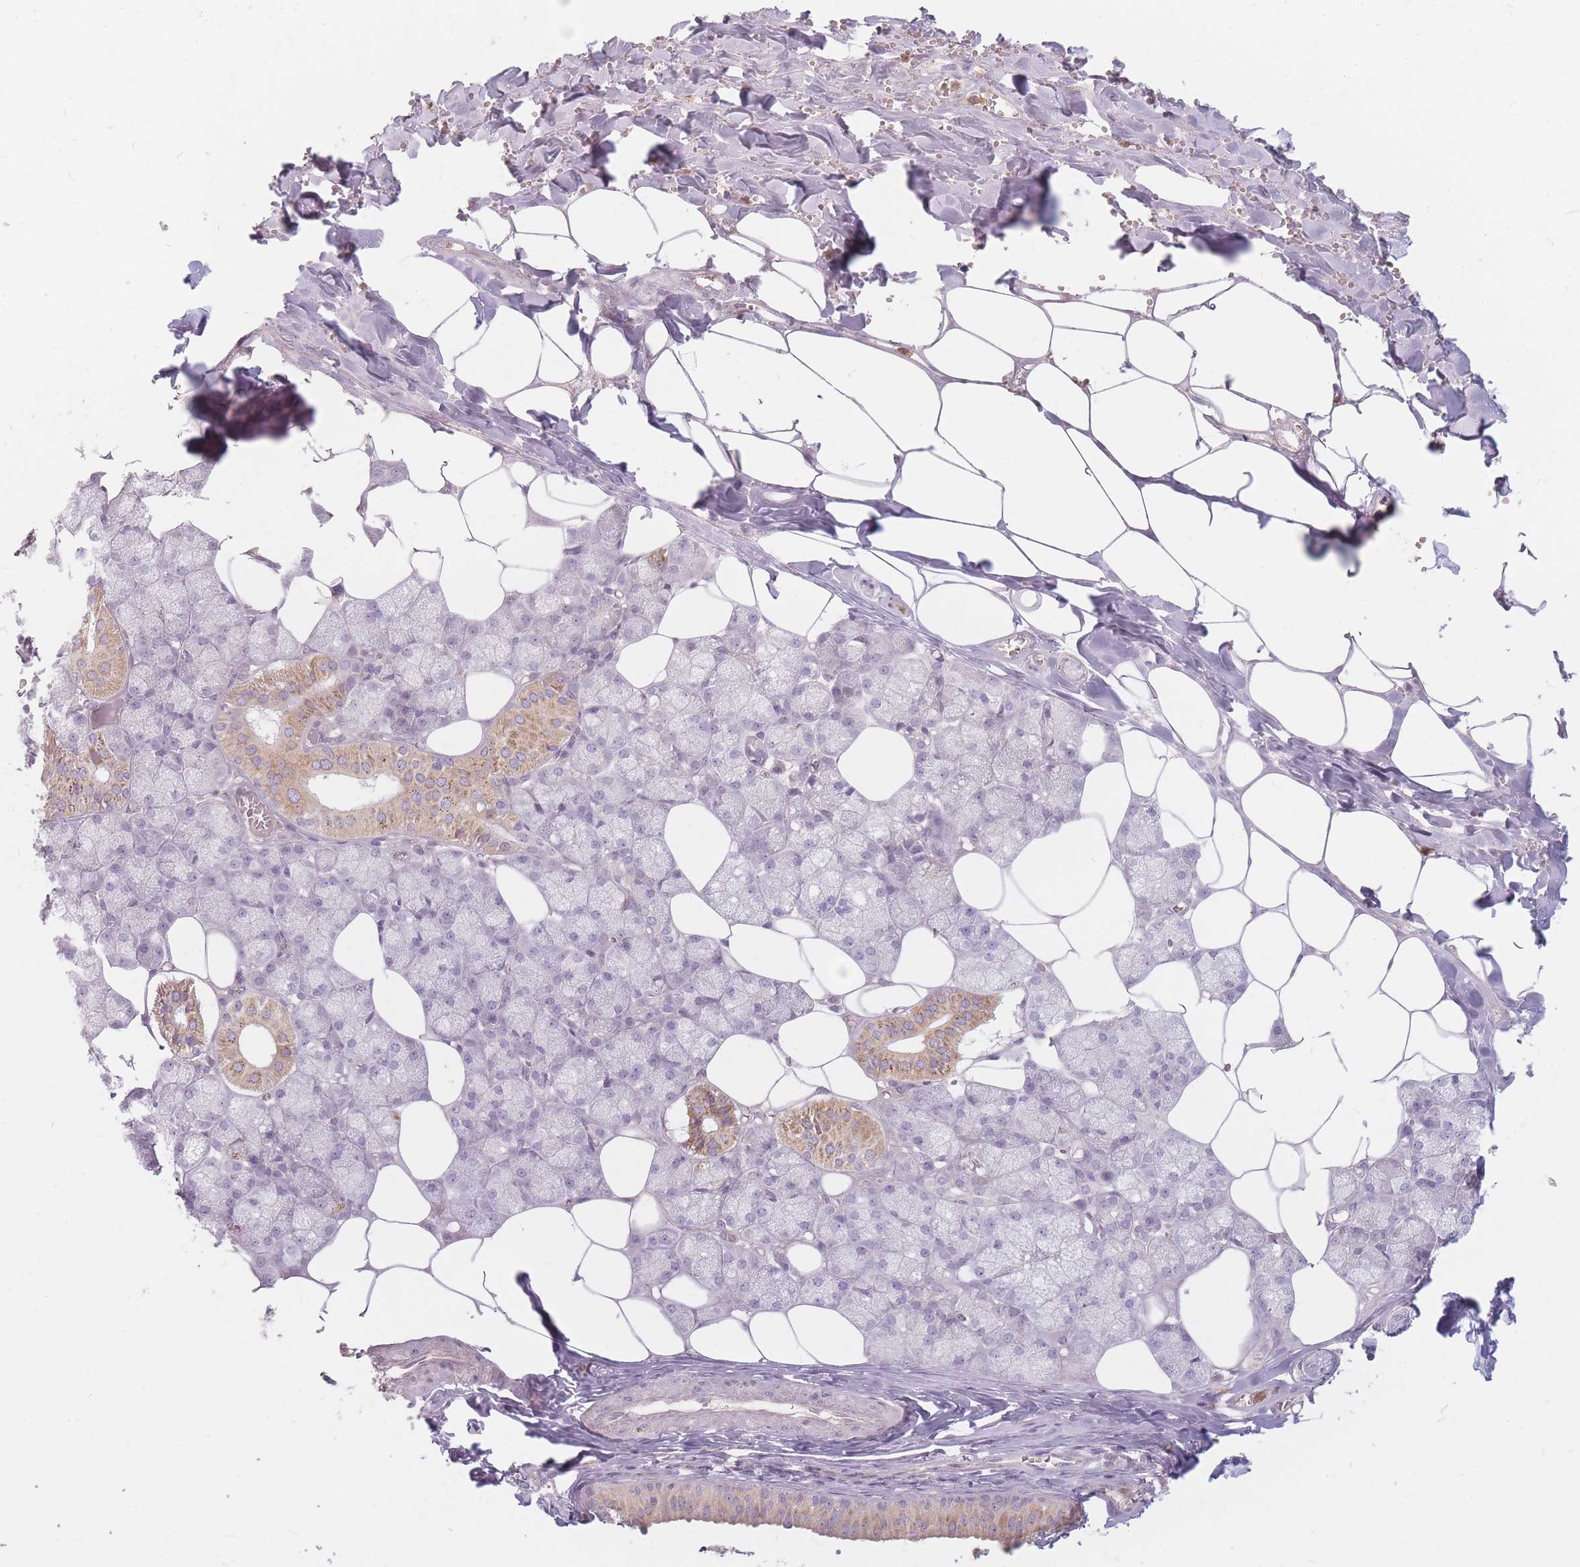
{"staining": {"intensity": "moderate", "quantity": "<25%", "location": "cytoplasmic/membranous"}, "tissue": "salivary gland", "cell_type": "Glandular cells", "image_type": "normal", "snomed": [{"axis": "morphology", "description": "Normal tissue, NOS"}, {"axis": "topography", "description": "Salivary gland"}], "caption": "IHC micrograph of unremarkable human salivary gland stained for a protein (brown), which reveals low levels of moderate cytoplasmic/membranous staining in approximately <25% of glandular cells.", "gene": "CHCHD7", "patient": {"sex": "male", "age": 62}}